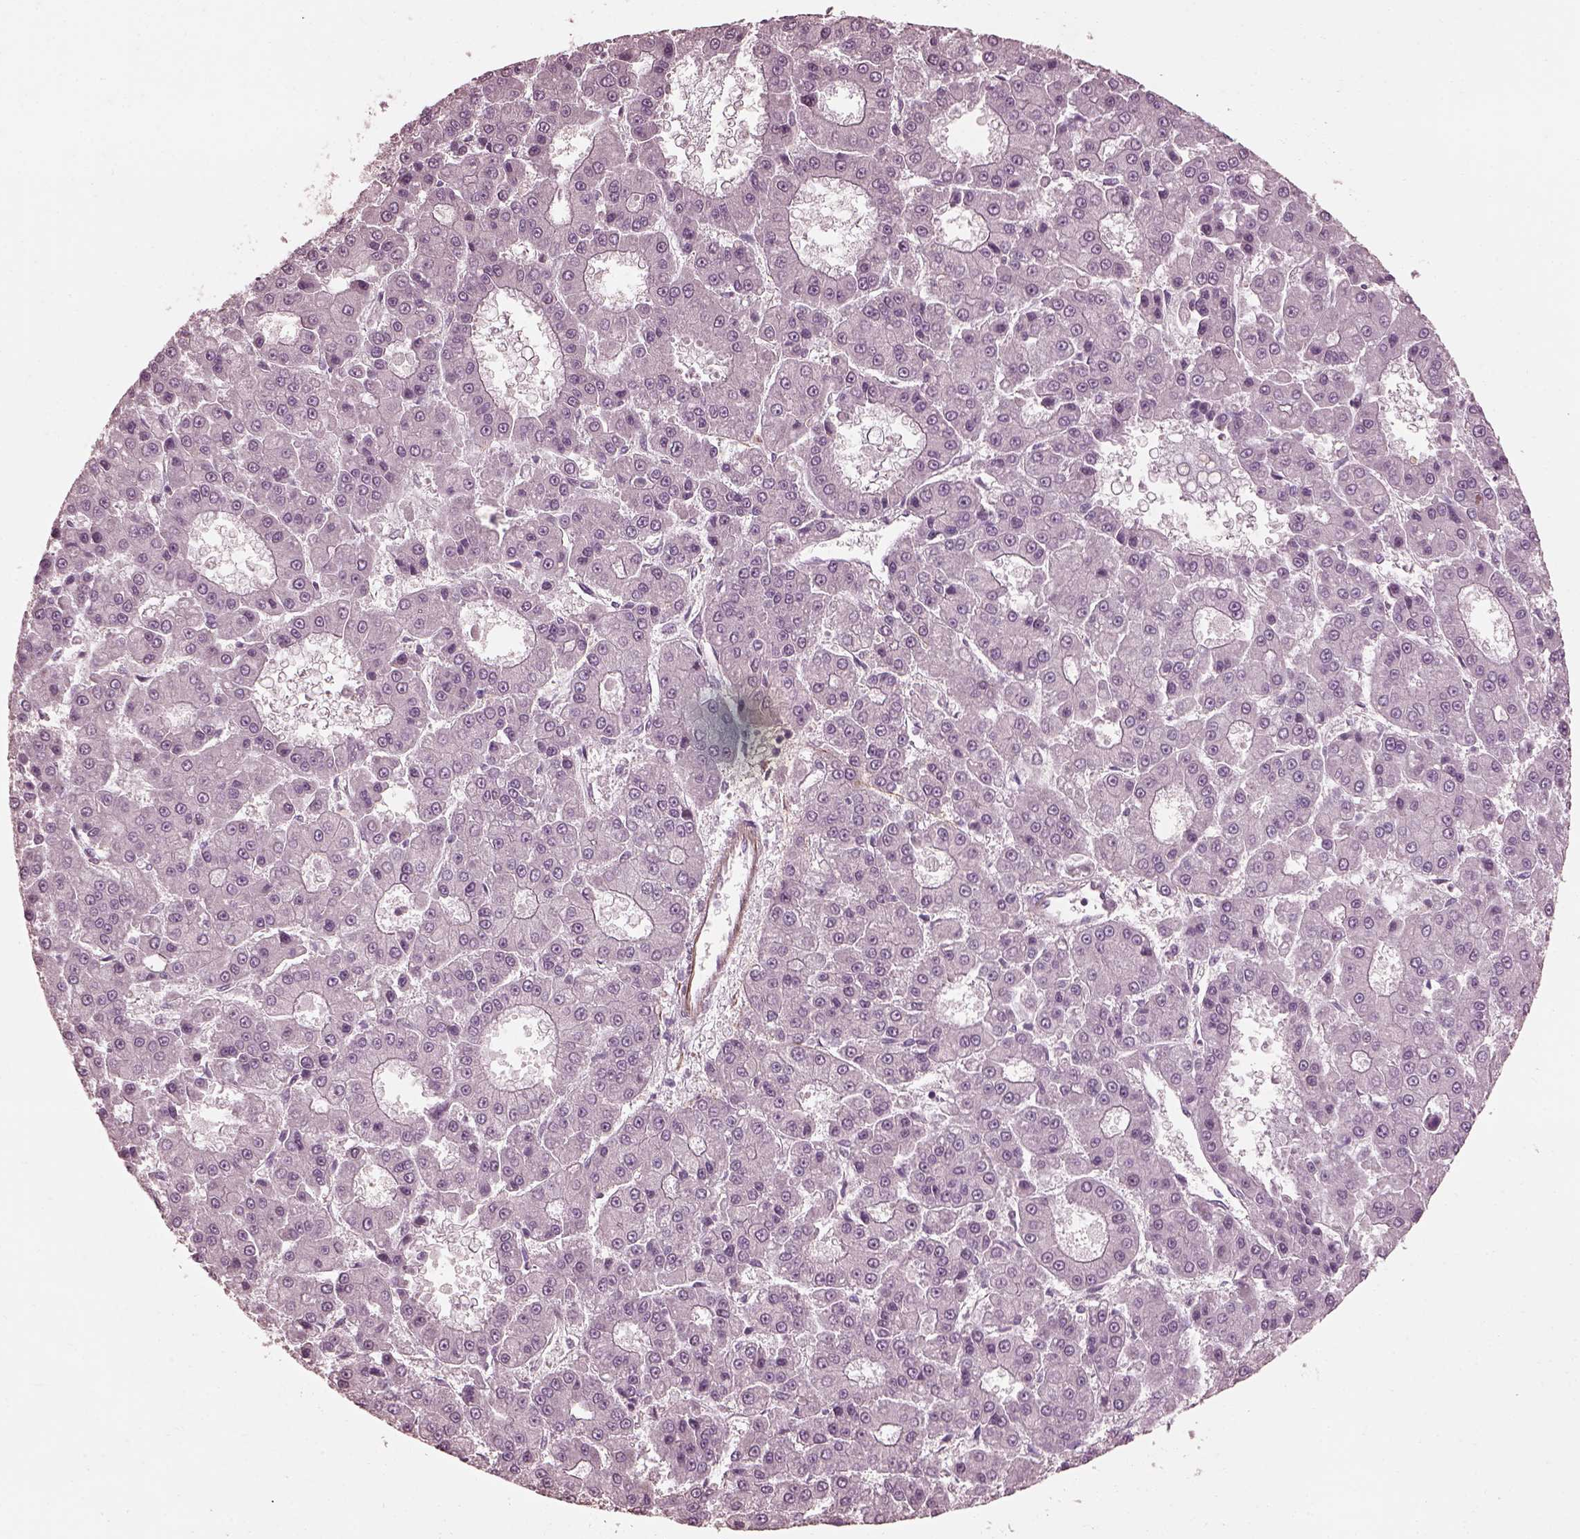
{"staining": {"intensity": "negative", "quantity": "none", "location": "none"}, "tissue": "liver cancer", "cell_type": "Tumor cells", "image_type": "cancer", "snomed": [{"axis": "morphology", "description": "Carcinoma, Hepatocellular, NOS"}, {"axis": "topography", "description": "Liver"}], "caption": "A high-resolution micrograph shows IHC staining of liver cancer (hepatocellular carcinoma), which reveals no significant expression in tumor cells. Nuclei are stained in blue.", "gene": "EFEMP1", "patient": {"sex": "male", "age": 70}}